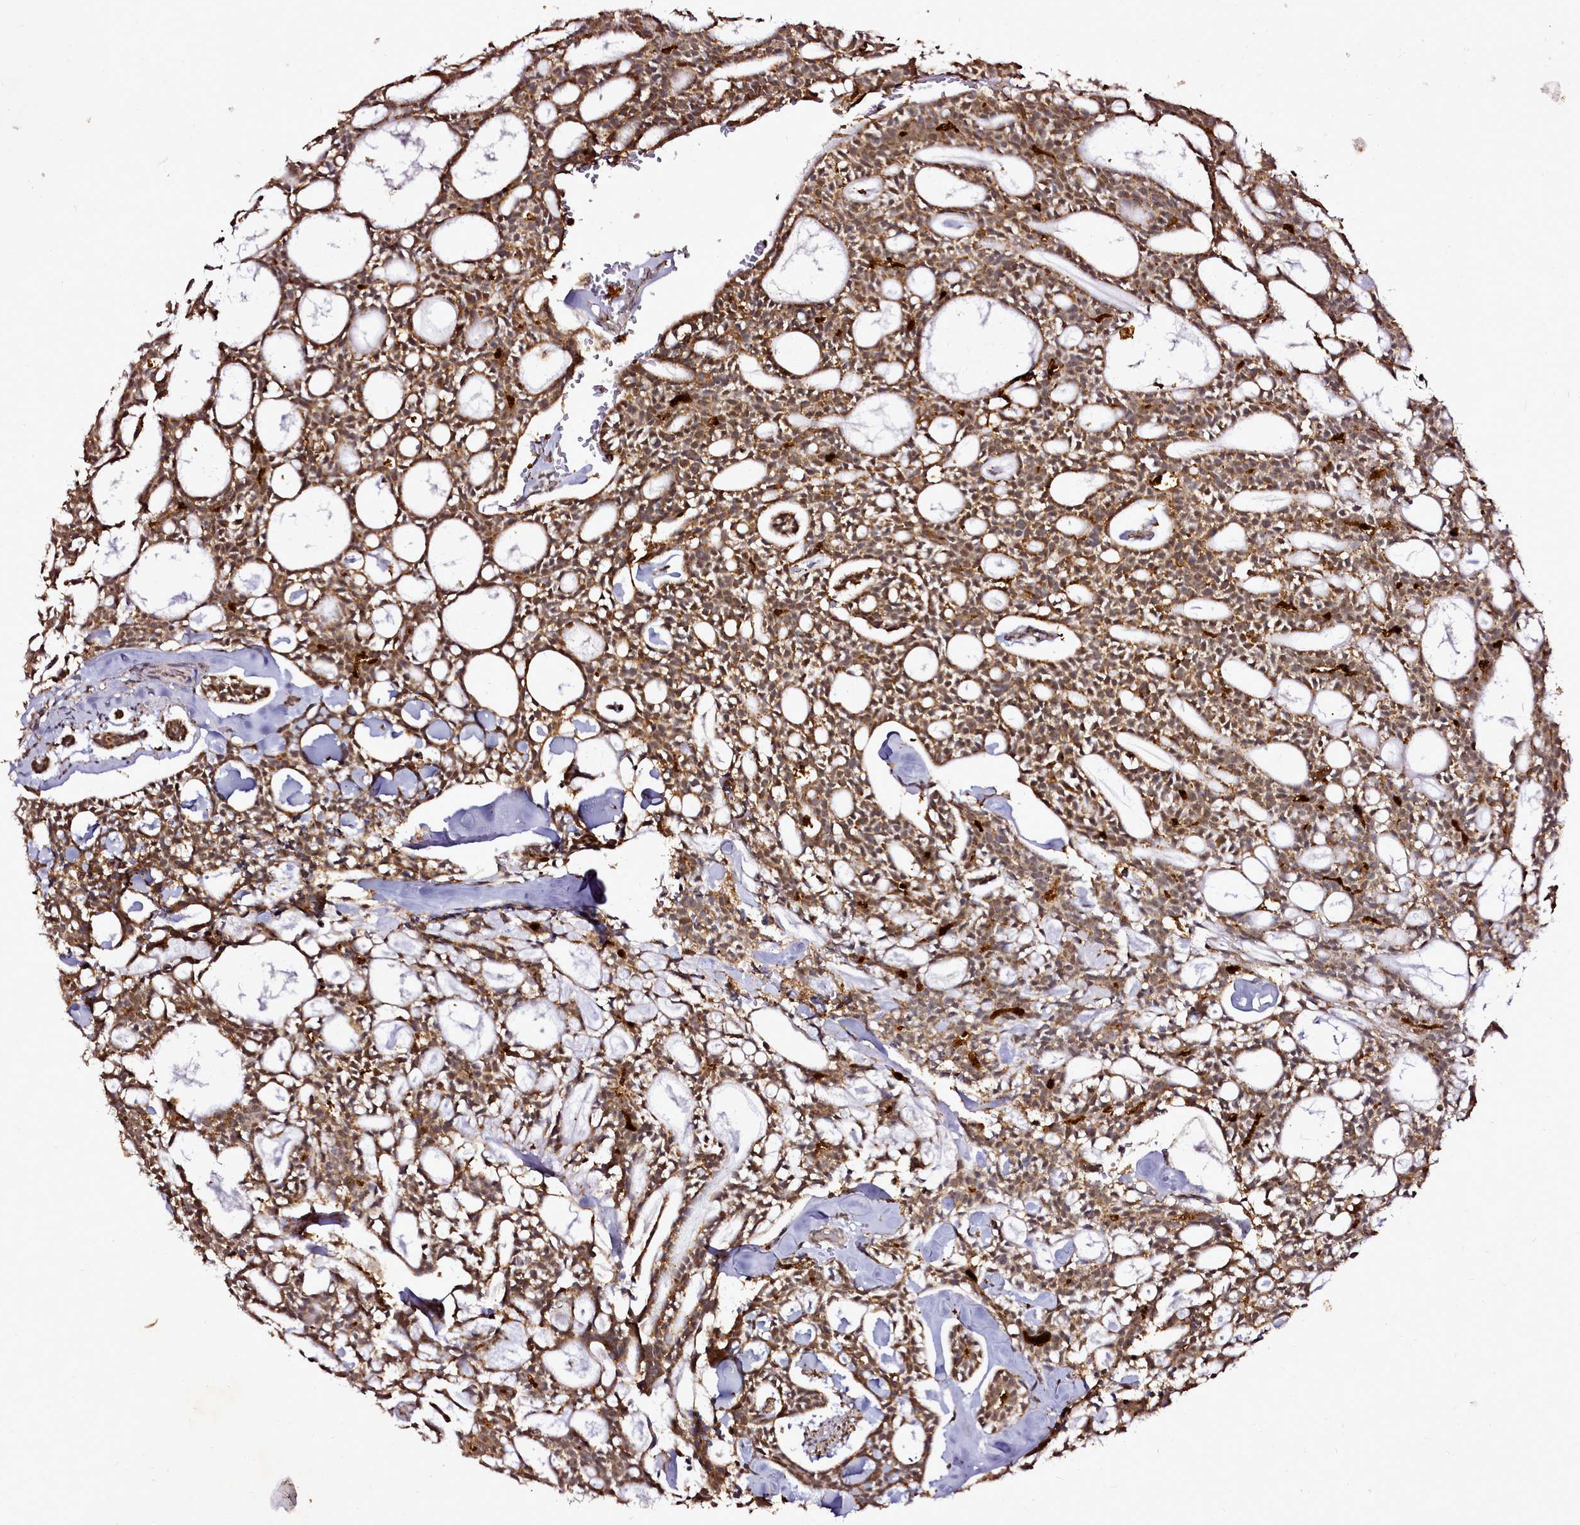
{"staining": {"intensity": "moderate", "quantity": ">75%", "location": "cytoplasmic/membranous"}, "tissue": "head and neck cancer", "cell_type": "Tumor cells", "image_type": "cancer", "snomed": [{"axis": "morphology", "description": "Adenocarcinoma, NOS"}, {"axis": "topography", "description": "Salivary gland"}, {"axis": "topography", "description": "Head-Neck"}], "caption": "About >75% of tumor cells in head and neck cancer show moderate cytoplasmic/membranous protein expression as visualized by brown immunohistochemical staining.", "gene": "EDIL3", "patient": {"sex": "male", "age": 55}}